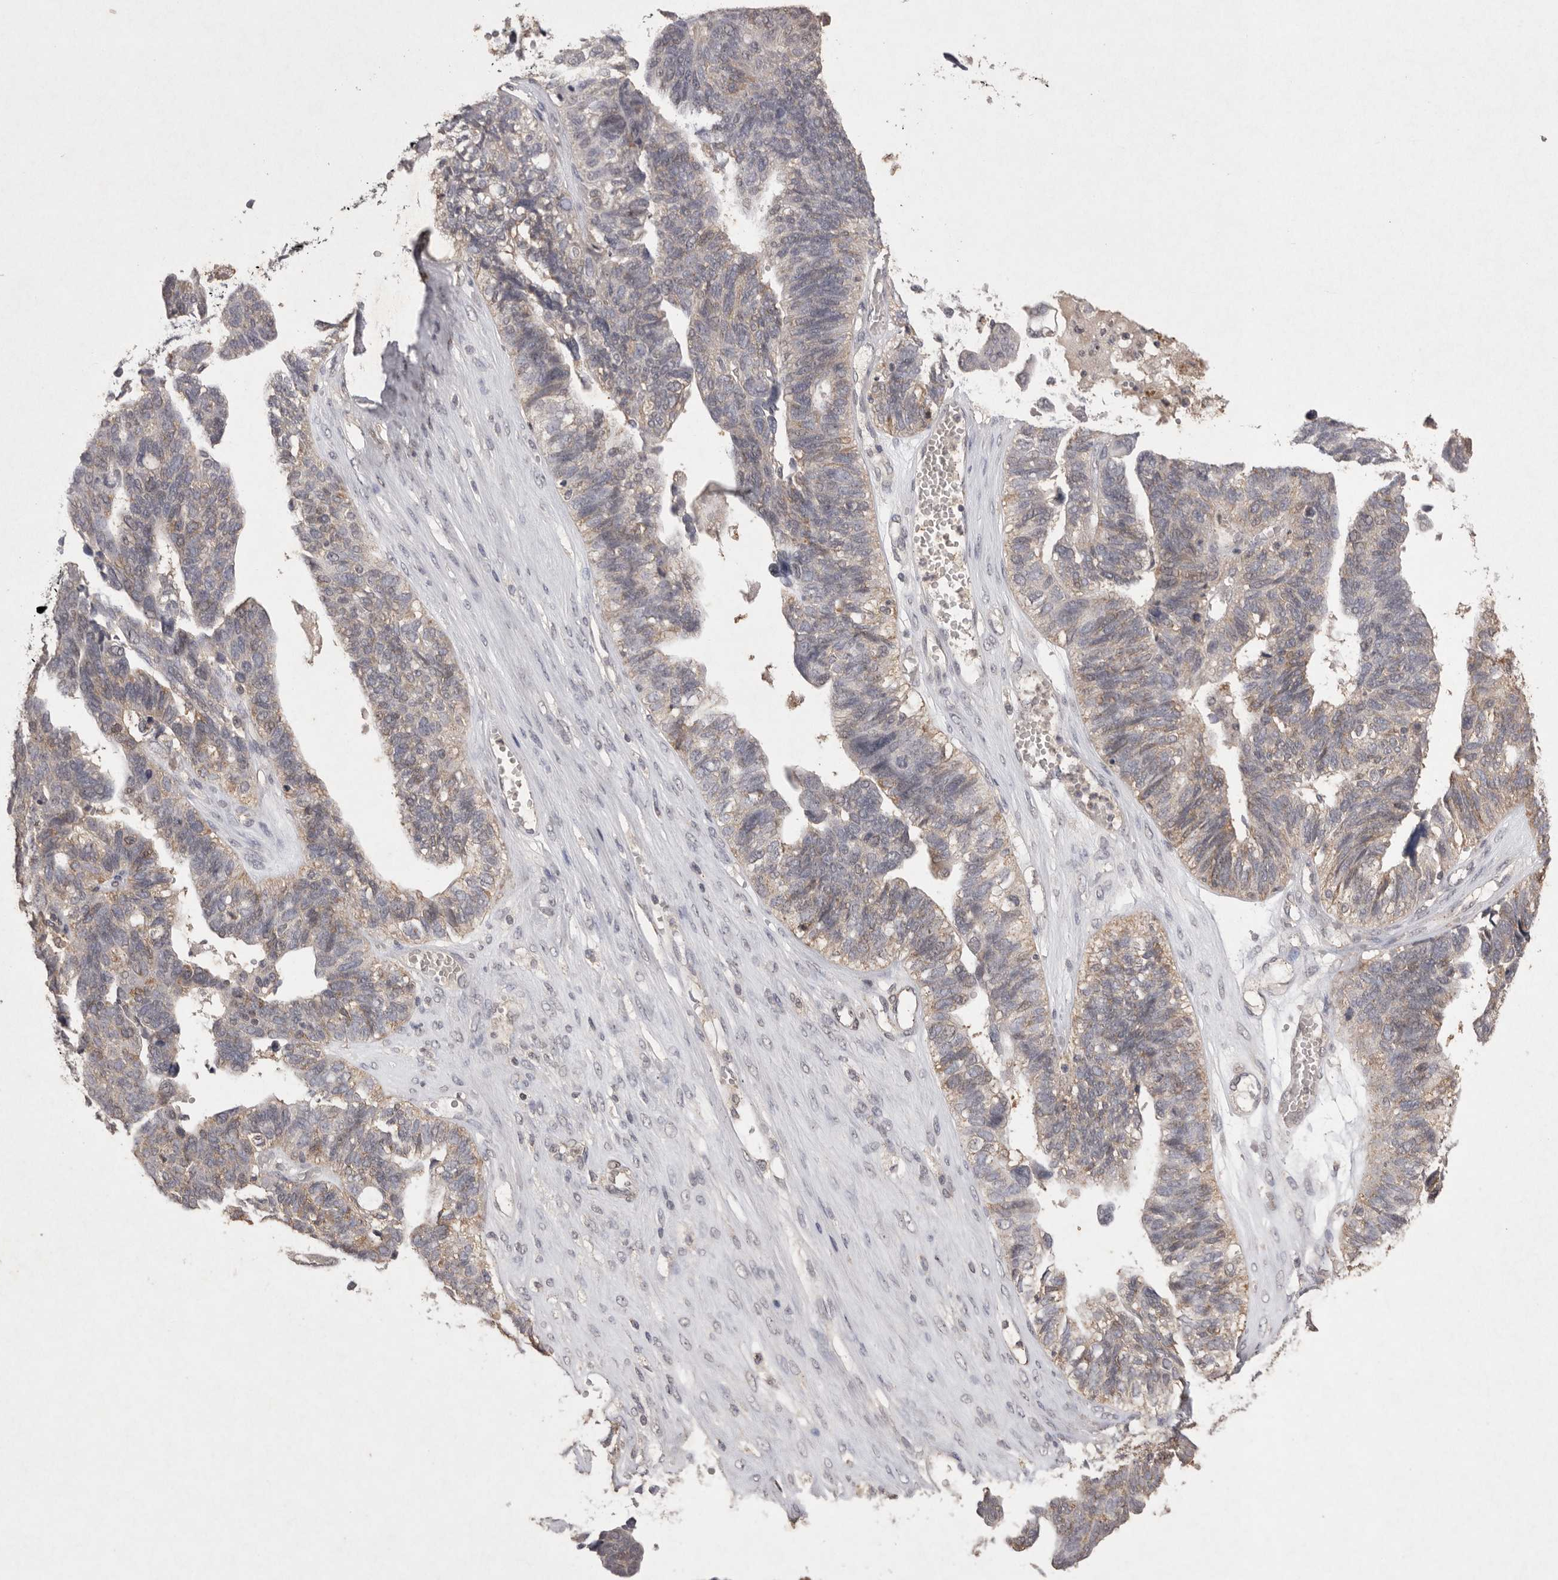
{"staining": {"intensity": "weak", "quantity": ">75%", "location": "cytoplasmic/membranous"}, "tissue": "ovarian cancer", "cell_type": "Tumor cells", "image_type": "cancer", "snomed": [{"axis": "morphology", "description": "Cystadenocarcinoma, serous, NOS"}, {"axis": "topography", "description": "Ovary"}], "caption": "Immunohistochemical staining of ovarian cancer (serous cystadenocarcinoma) exhibits low levels of weak cytoplasmic/membranous expression in about >75% of tumor cells. (IHC, brightfield microscopy, high magnification).", "gene": "APLNR", "patient": {"sex": "female", "age": 79}}